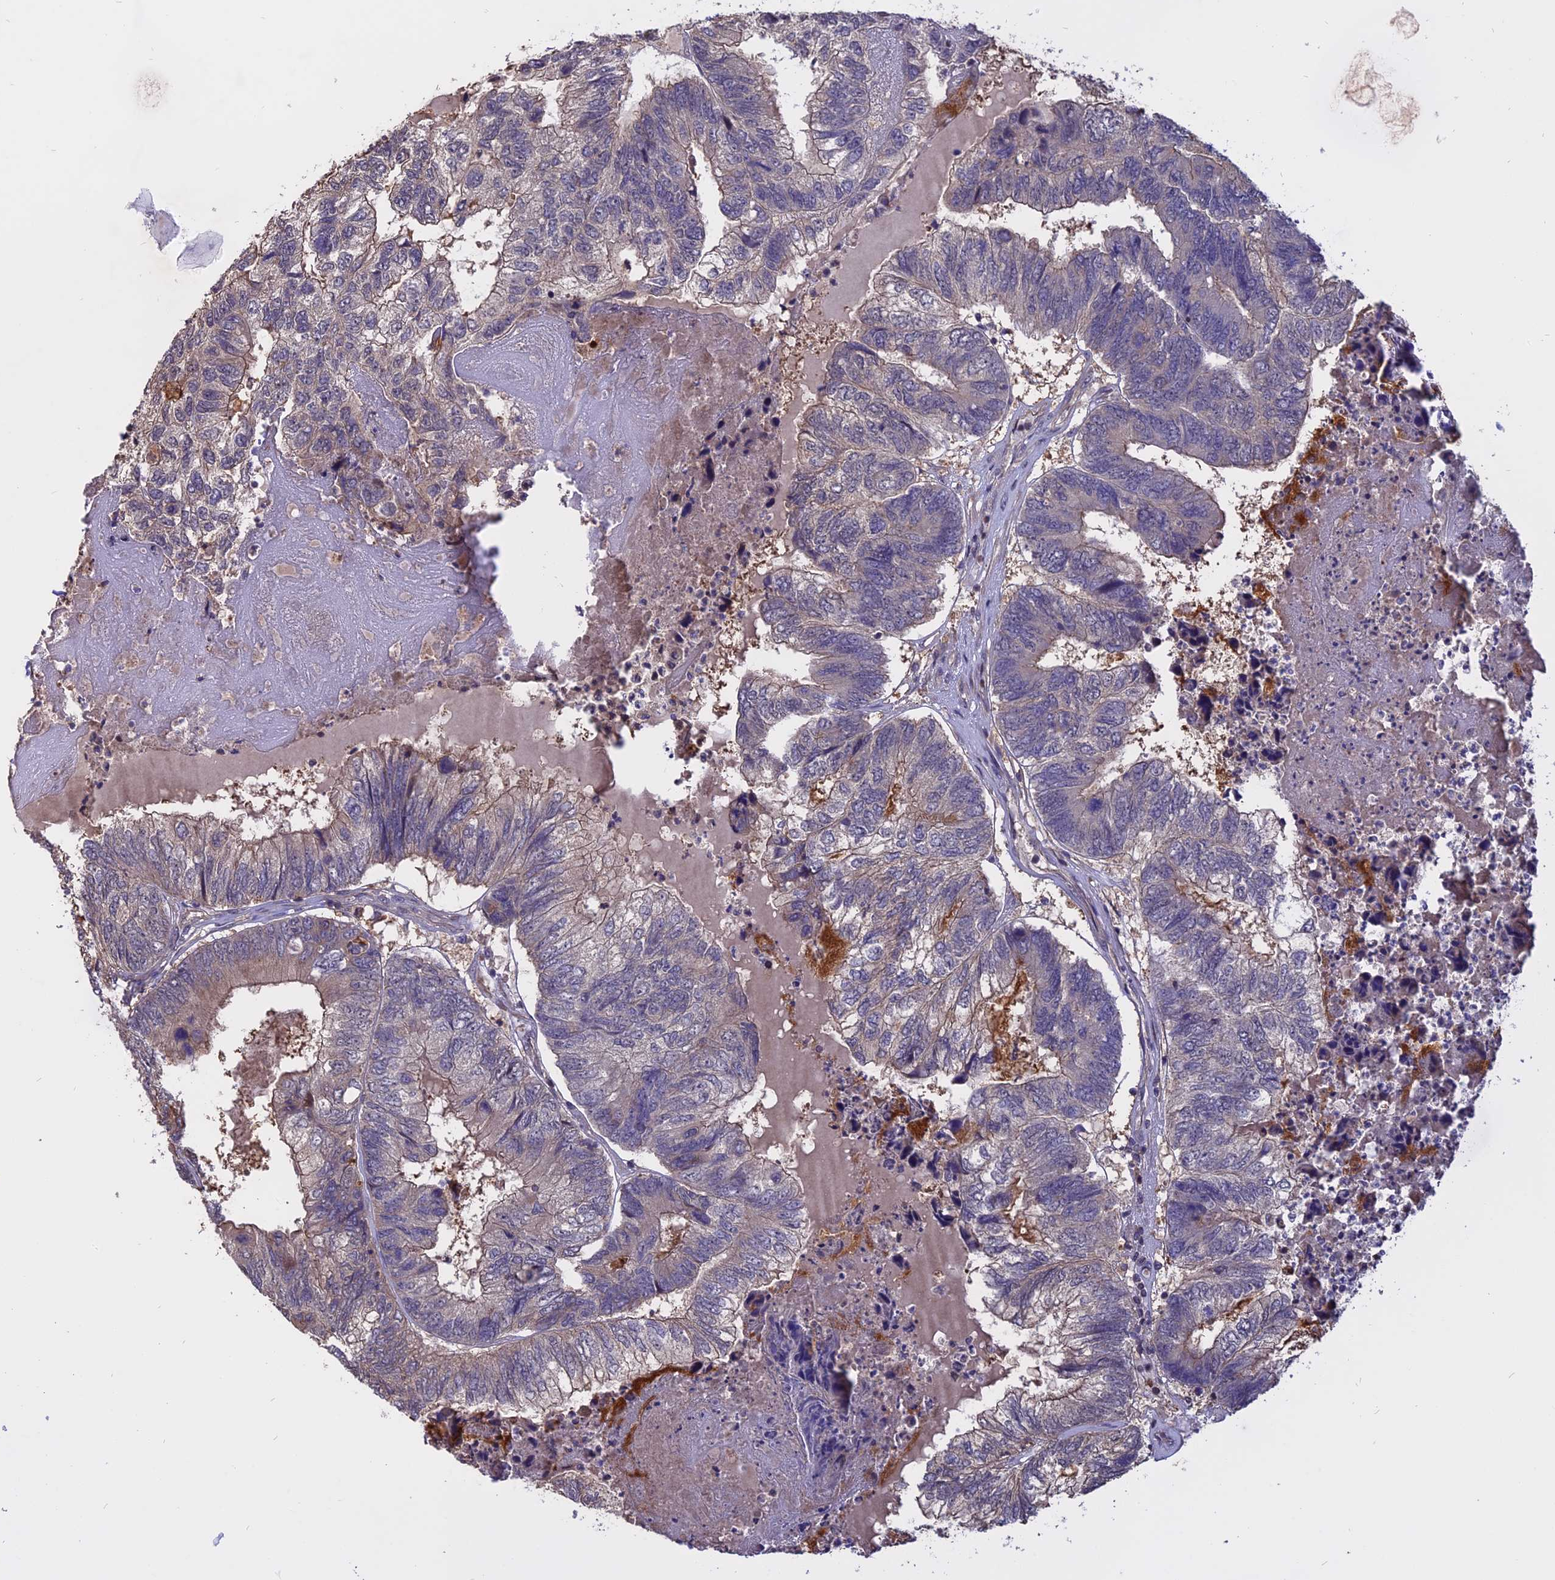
{"staining": {"intensity": "negative", "quantity": "none", "location": "none"}, "tissue": "colorectal cancer", "cell_type": "Tumor cells", "image_type": "cancer", "snomed": [{"axis": "morphology", "description": "Adenocarcinoma, NOS"}, {"axis": "topography", "description": "Colon"}], "caption": "This photomicrograph is of adenocarcinoma (colorectal) stained with immunohistochemistry (IHC) to label a protein in brown with the nuclei are counter-stained blue. There is no positivity in tumor cells. (Brightfield microscopy of DAB IHC at high magnification).", "gene": "CARMIL2", "patient": {"sex": "female", "age": 67}}